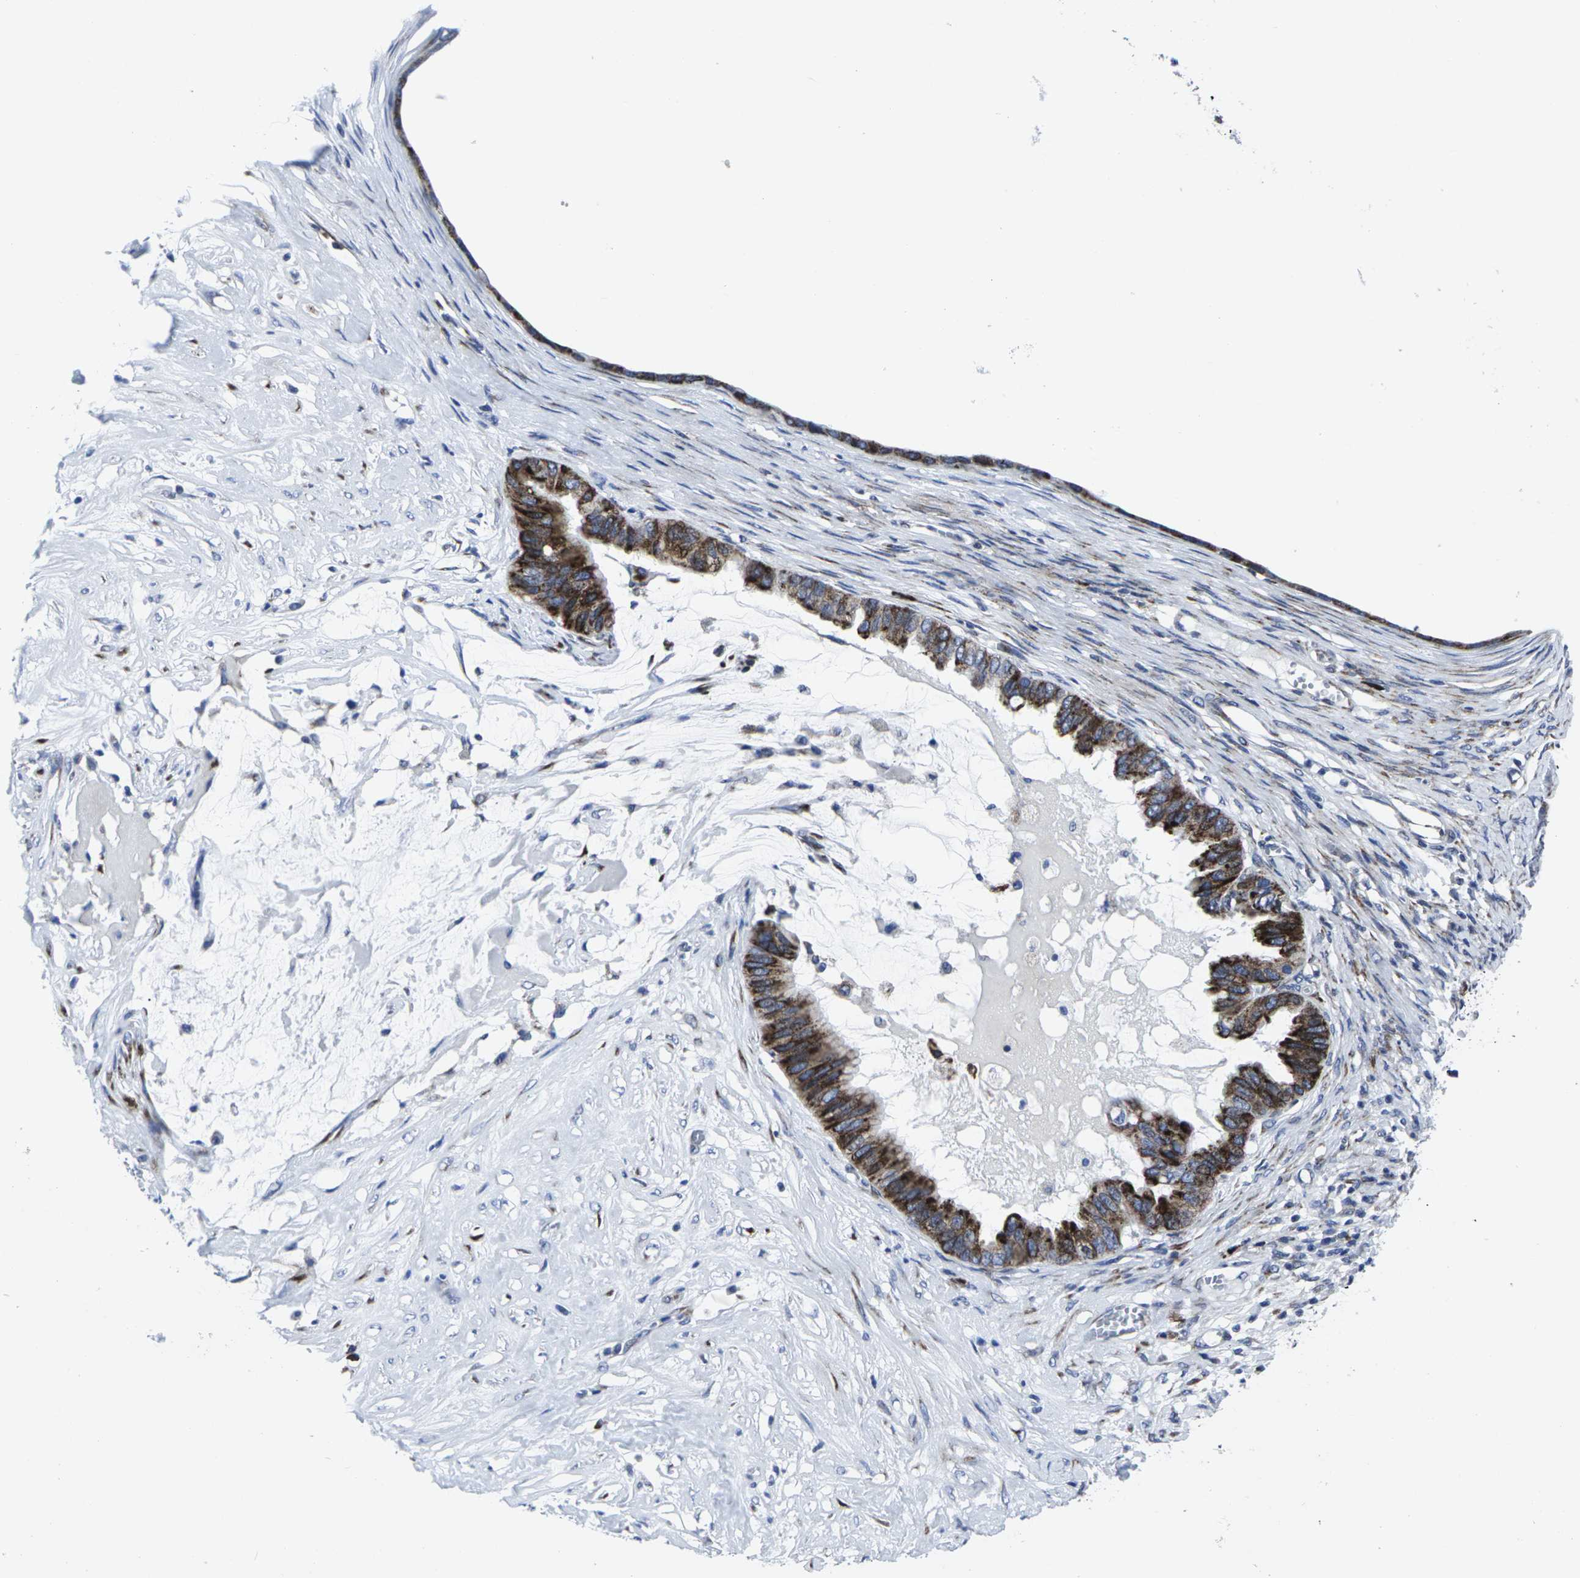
{"staining": {"intensity": "strong", "quantity": ">75%", "location": "cytoplasmic/membranous"}, "tissue": "ovarian cancer", "cell_type": "Tumor cells", "image_type": "cancer", "snomed": [{"axis": "morphology", "description": "Cystadenocarcinoma, mucinous, NOS"}, {"axis": "topography", "description": "Ovary"}], "caption": "Protein expression analysis of human ovarian mucinous cystadenocarcinoma reveals strong cytoplasmic/membranous positivity in approximately >75% of tumor cells.", "gene": "RPN1", "patient": {"sex": "female", "age": 80}}